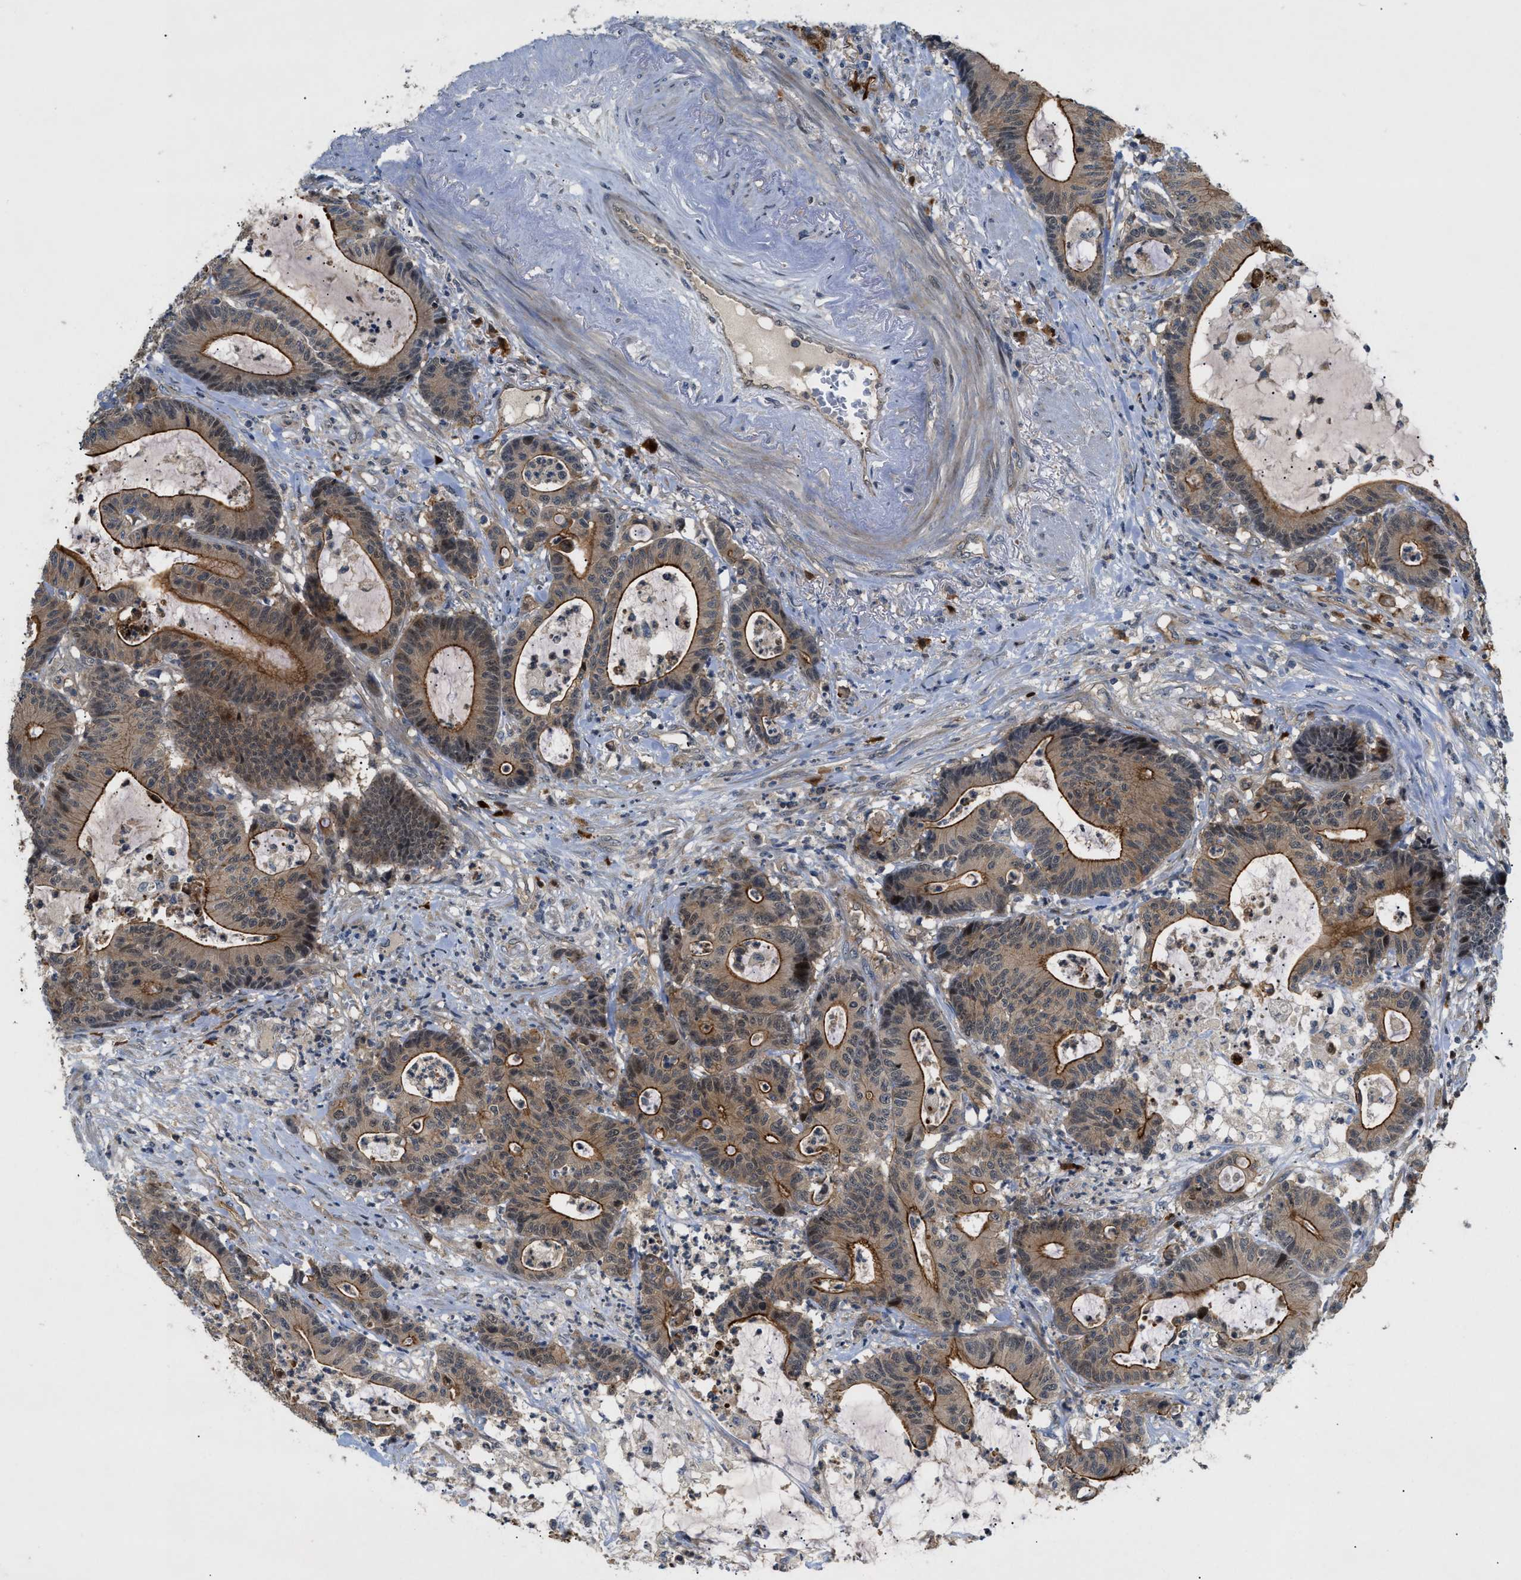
{"staining": {"intensity": "moderate", "quantity": ">75%", "location": "cytoplasmic/membranous,nuclear"}, "tissue": "colorectal cancer", "cell_type": "Tumor cells", "image_type": "cancer", "snomed": [{"axis": "morphology", "description": "Adenocarcinoma, NOS"}, {"axis": "topography", "description": "Colon"}], "caption": "IHC histopathology image of human colorectal cancer stained for a protein (brown), which displays medium levels of moderate cytoplasmic/membranous and nuclear expression in about >75% of tumor cells.", "gene": "TRAK2", "patient": {"sex": "female", "age": 84}}